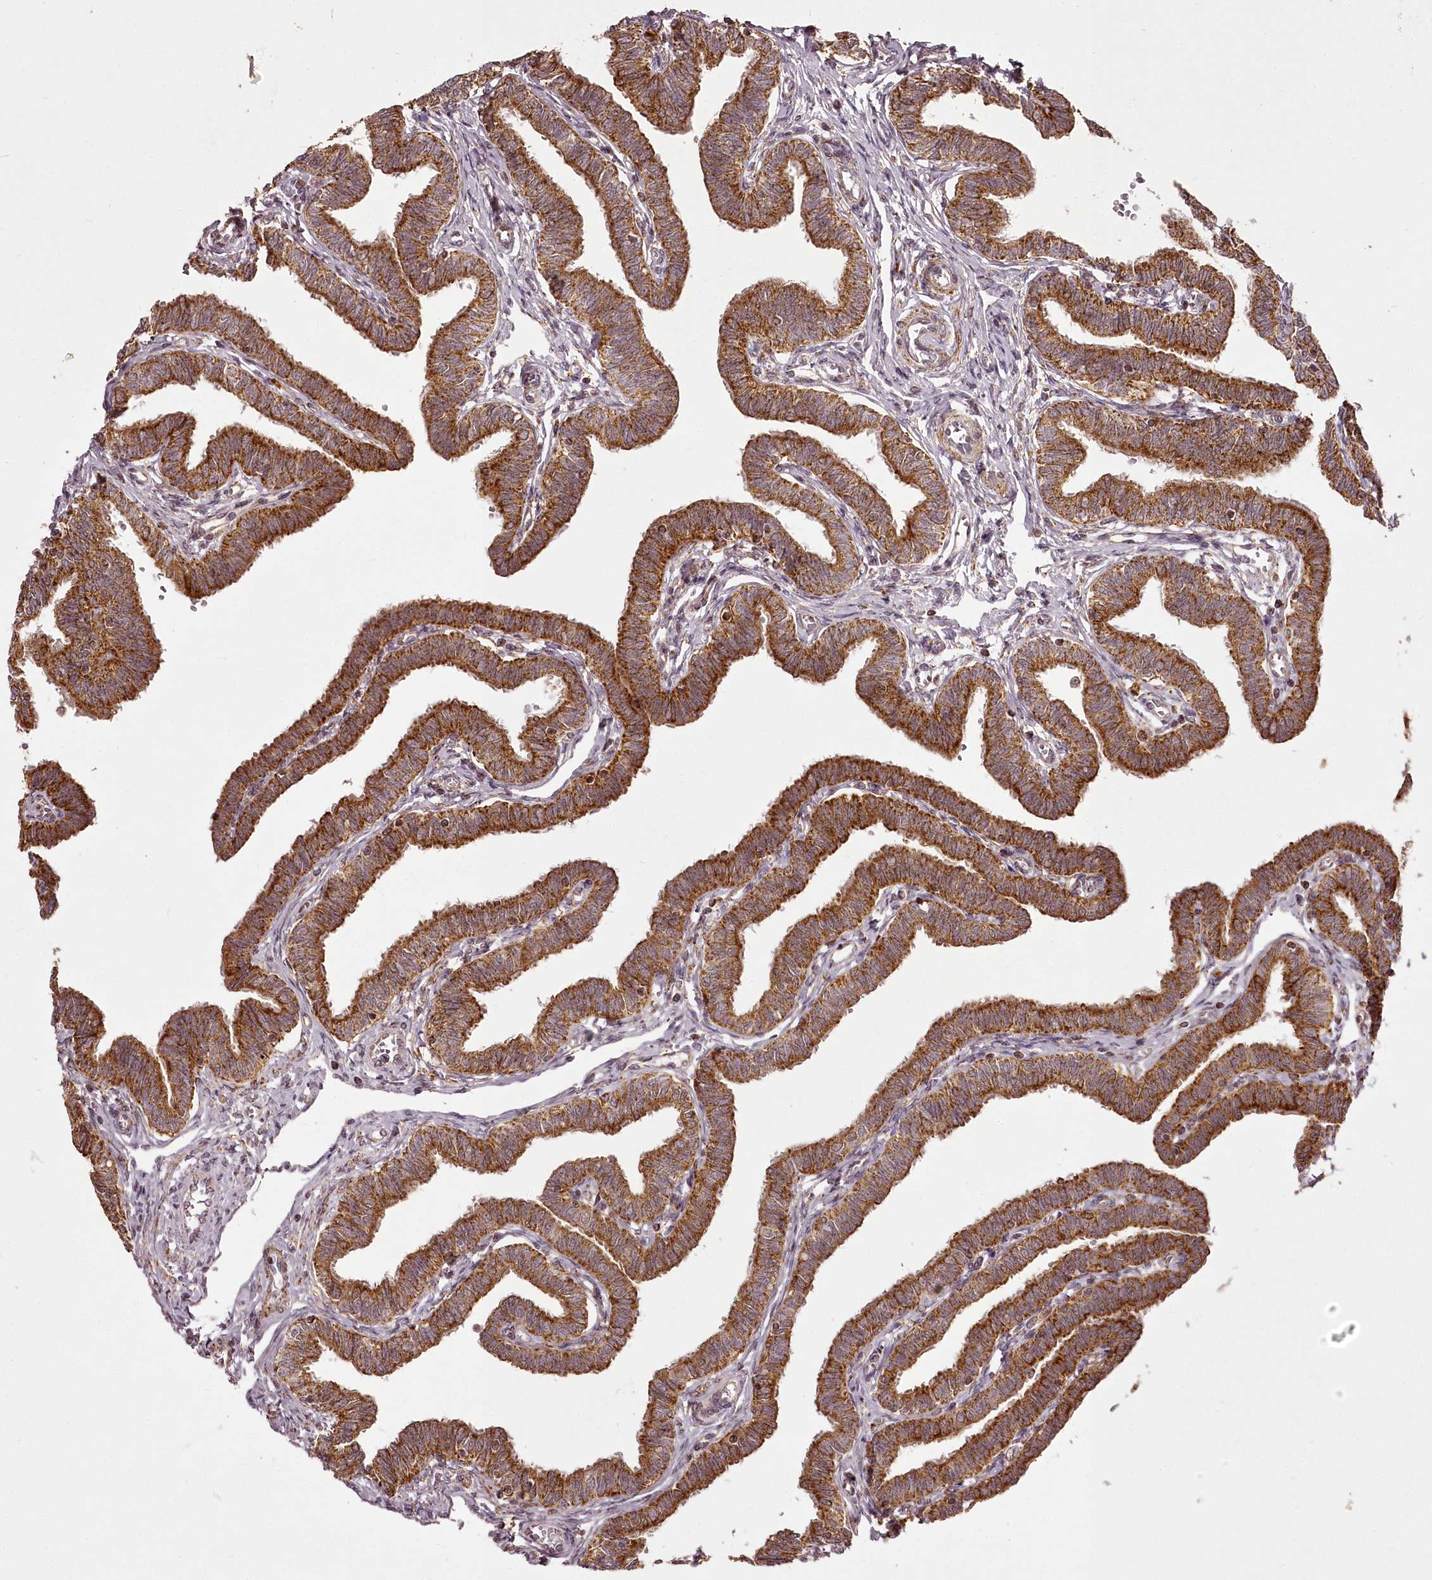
{"staining": {"intensity": "strong", "quantity": ">75%", "location": "cytoplasmic/membranous"}, "tissue": "fallopian tube", "cell_type": "Glandular cells", "image_type": "normal", "snomed": [{"axis": "morphology", "description": "Normal tissue, NOS"}, {"axis": "topography", "description": "Fallopian tube"}, {"axis": "topography", "description": "Ovary"}], "caption": "Fallopian tube stained with immunohistochemistry (IHC) shows strong cytoplasmic/membranous positivity in about >75% of glandular cells.", "gene": "CHCHD2", "patient": {"sex": "female", "age": 23}}